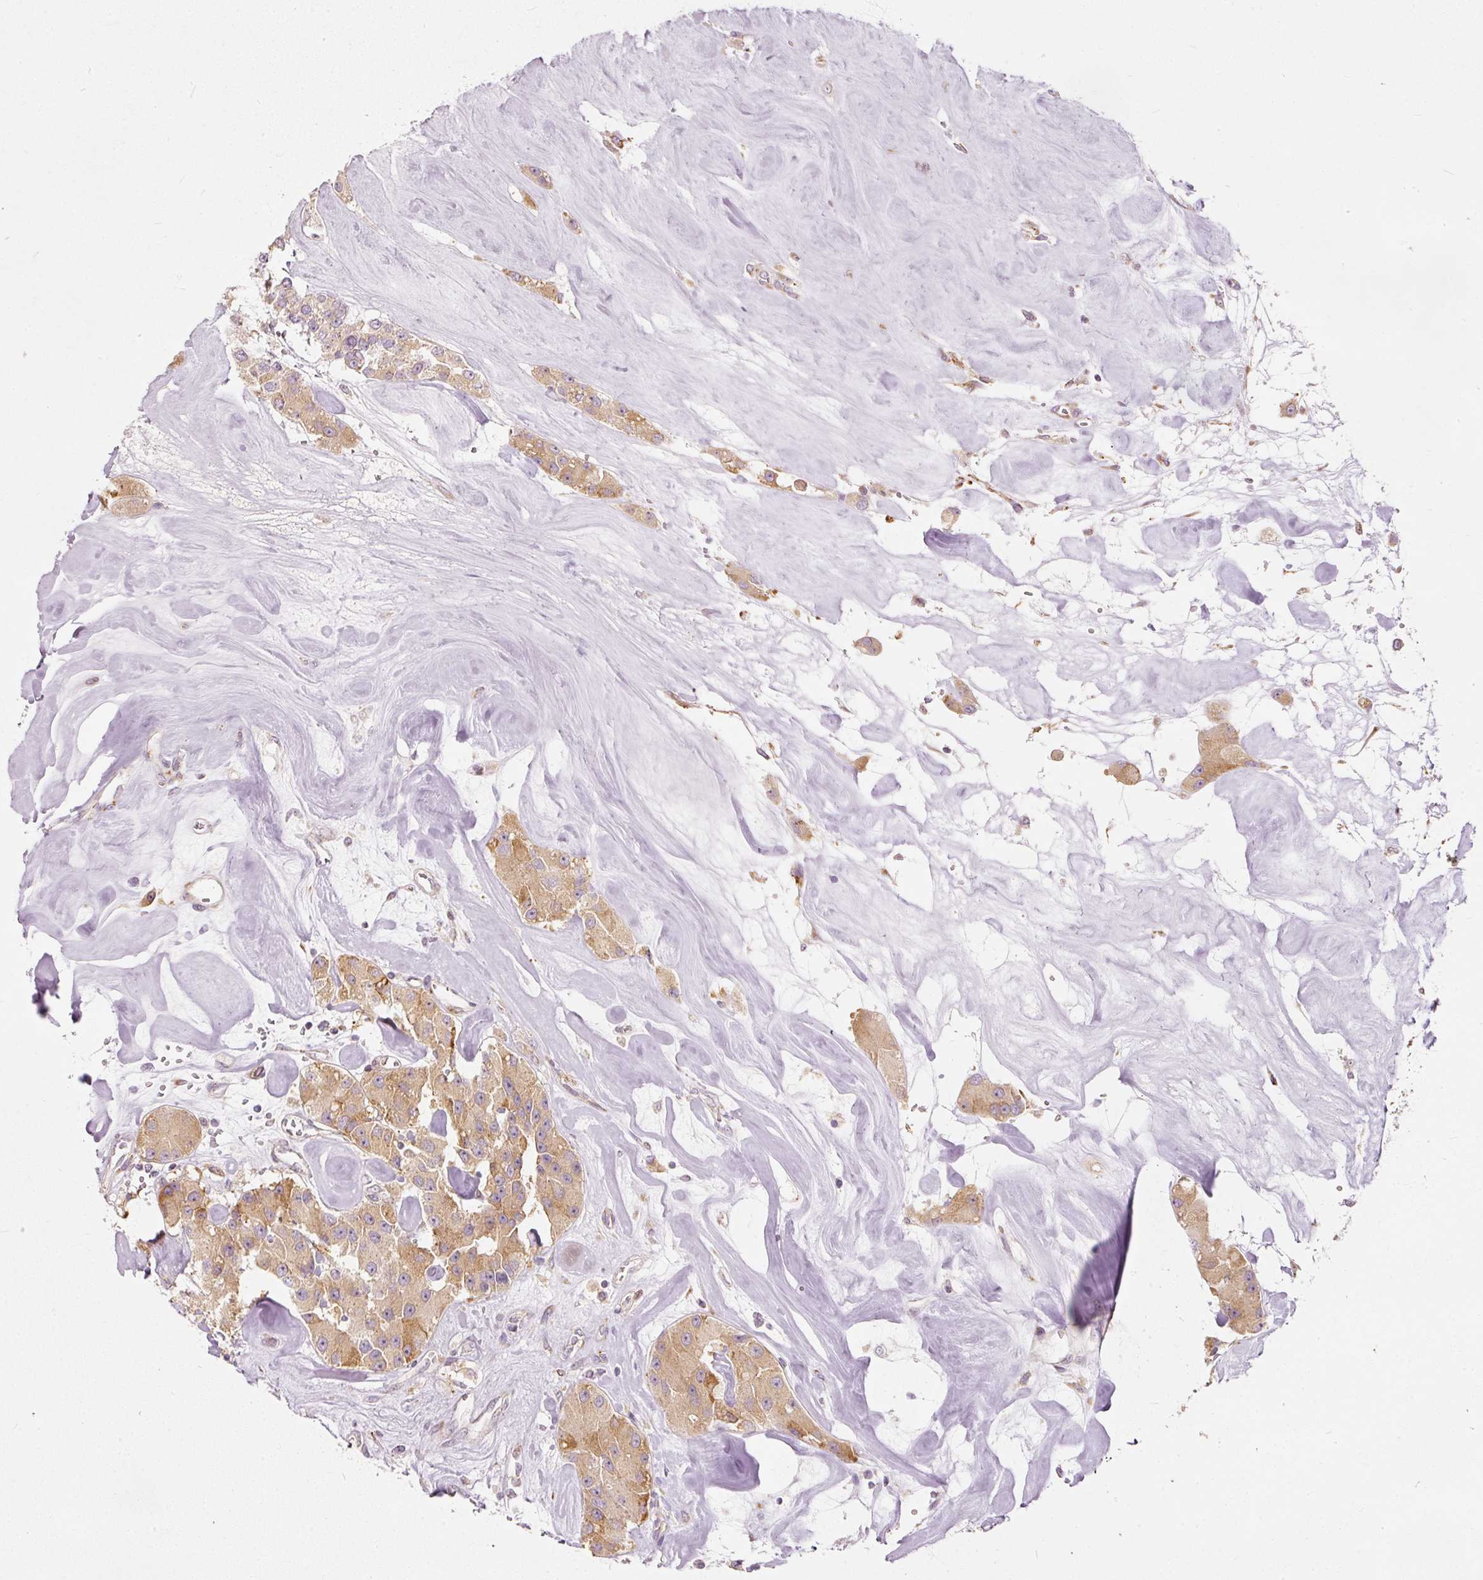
{"staining": {"intensity": "moderate", "quantity": ">75%", "location": "cytoplasmic/membranous"}, "tissue": "carcinoid", "cell_type": "Tumor cells", "image_type": "cancer", "snomed": [{"axis": "morphology", "description": "Carcinoid, malignant, NOS"}, {"axis": "topography", "description": "Pancreas"}], "caption": "Approximately >75% of tumor cells in malignant carcinoid display moderate cytoplasmic/membranous protein staining as visualized by brown immunohistochemical staining.", "gene": "SNAPC5", "patient": {"sex": "male", "age": 41}}